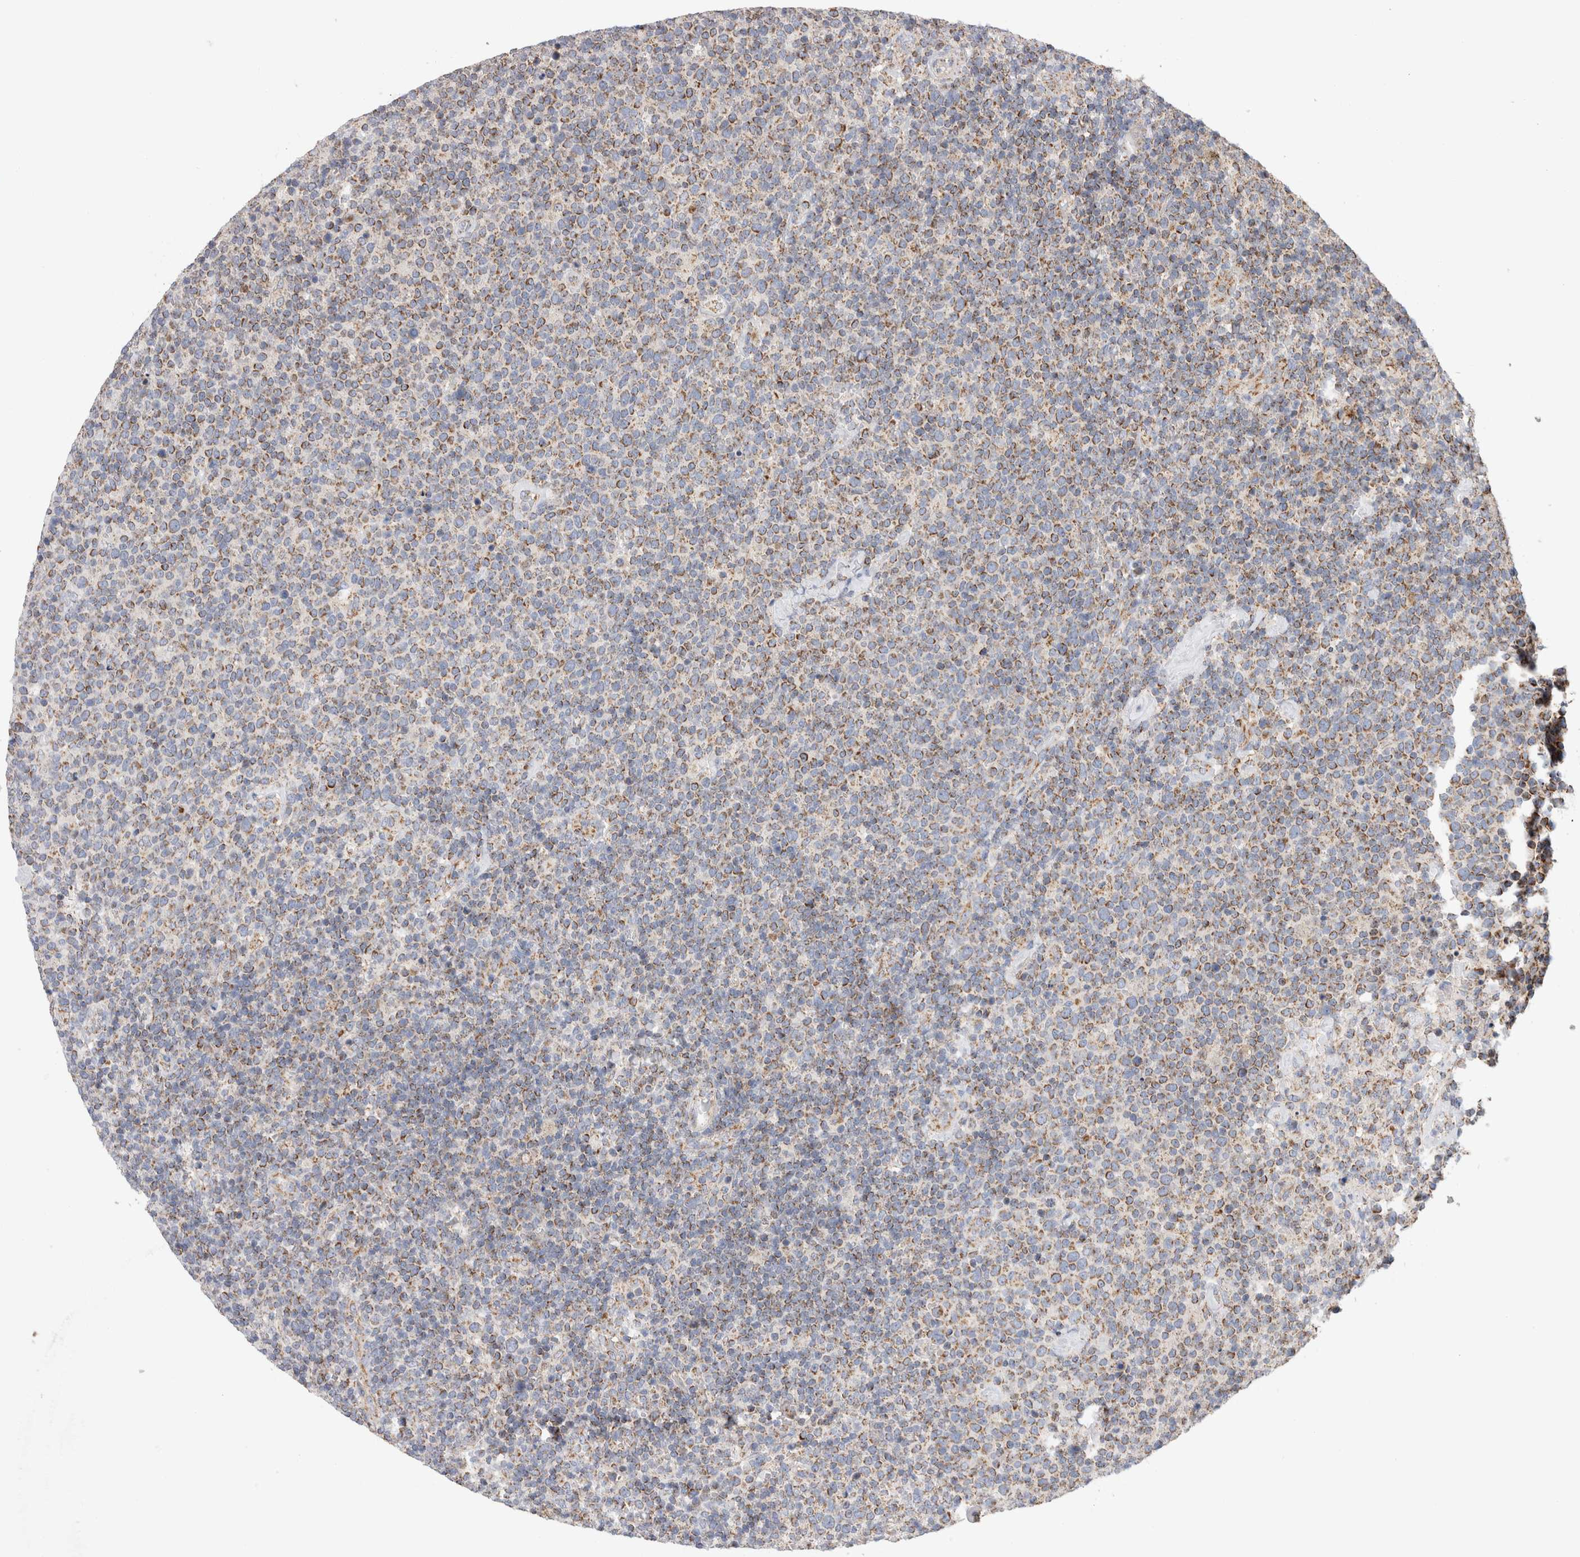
{"staining": {"intensity": "moderate", "quantity": ">75%", "location": "cytoplasmic/membranous"}, "tissue": "lymphoma", "cell_type": "Tumor cells", "image_type": "cancer", "snomed": [{"axis": "morphology", "description": "Malignant lymphoma, non-Hodgkin's type, High grade"}, {"axis": "topography", "description": "Lymph node"}], "caption": "There is medium levels of moderate cytoplasmic/membranous staining in tumor cells of lymphoma, as demonstrated by immunohistochemical staining (brown color).", "gene": "IARS2", "patient": {"sex": "male", "age": 61}}